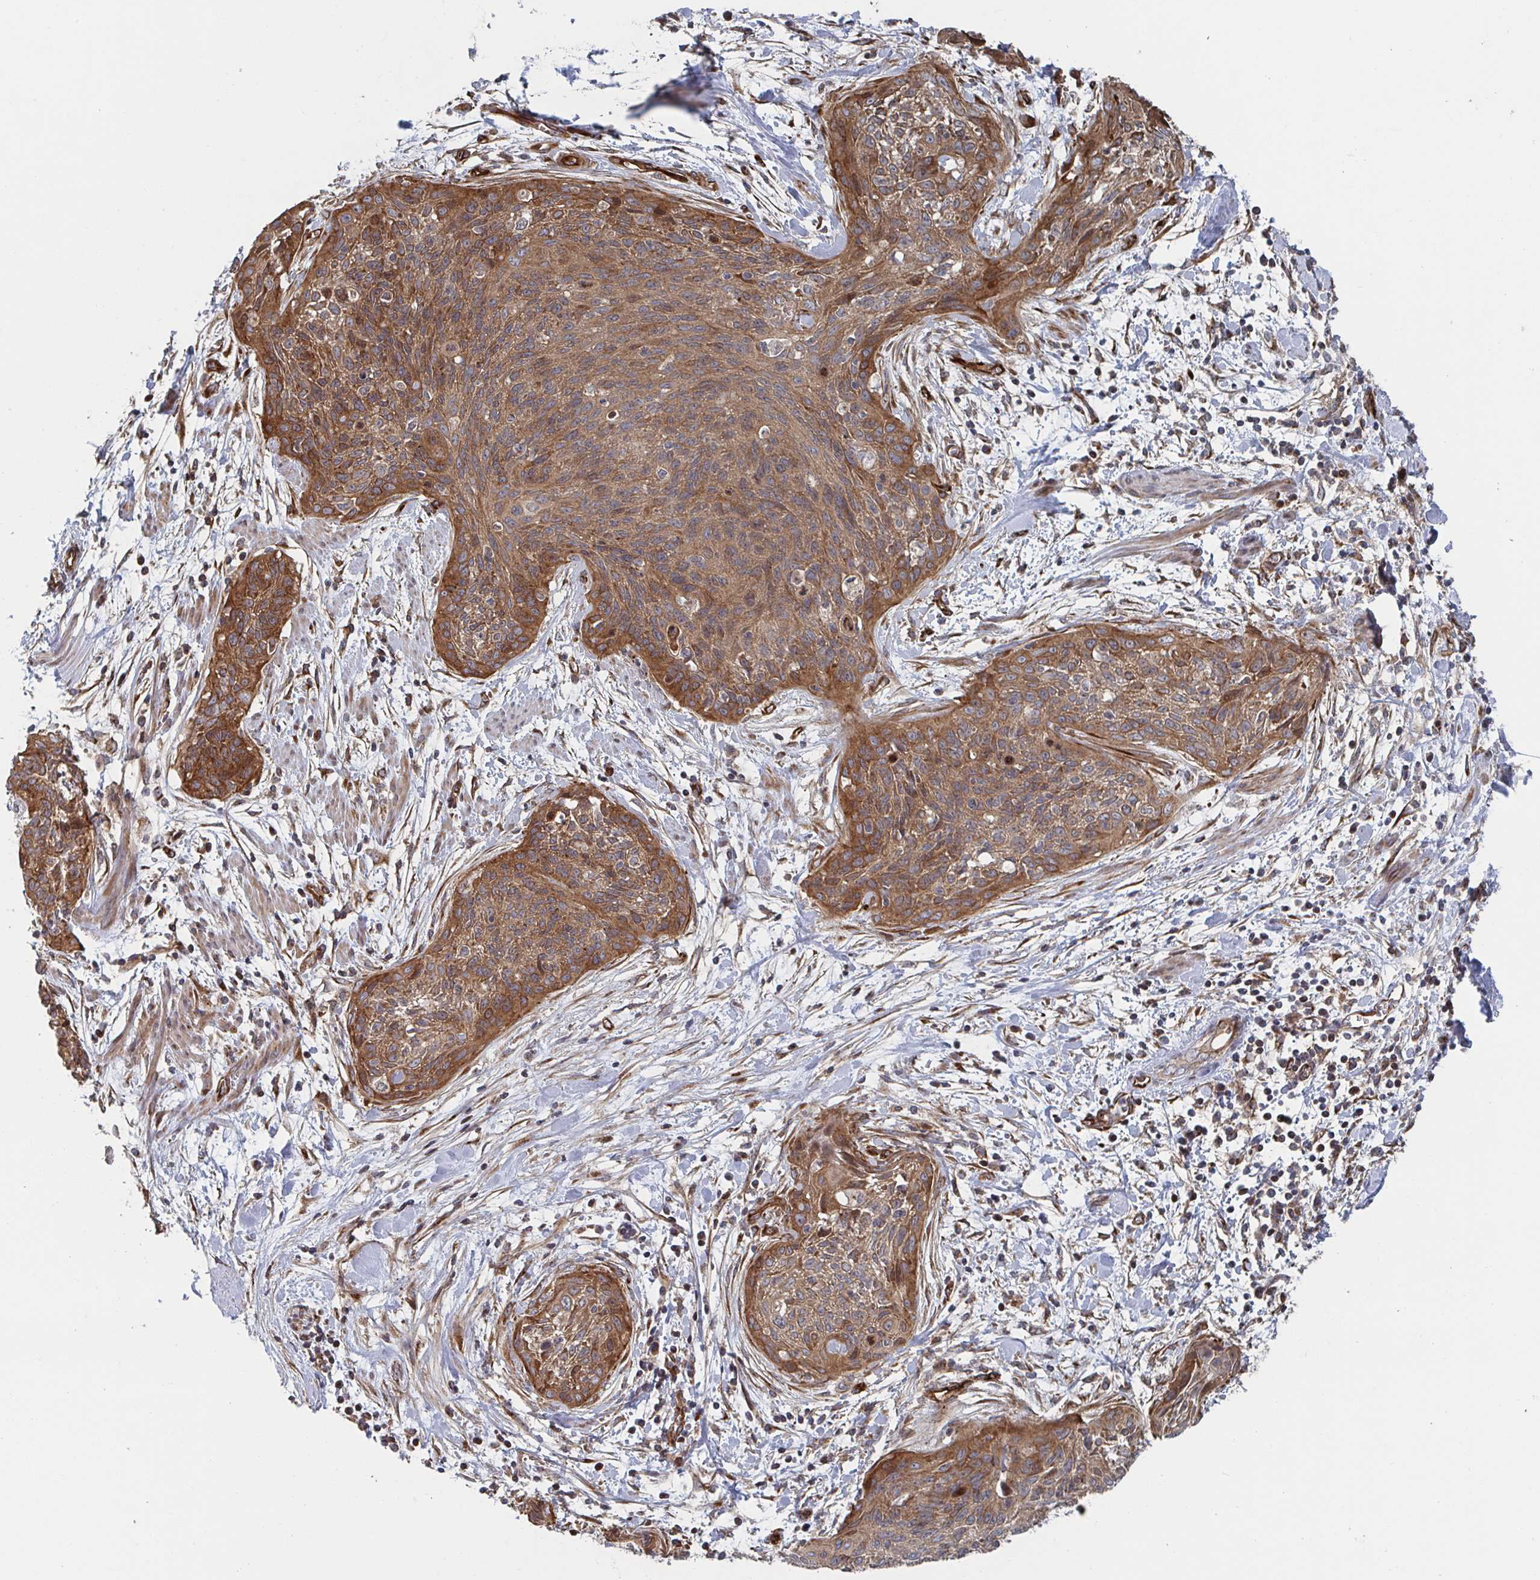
{"staining": {"intensity": "moderate", "quantity": ">75%", "location": "cytoplasmic/membranous"}, "tissue": "cervical cancer", "cell_type": "Tumor cells", "image_type": "cancer", "snomed": [{"axis": "morphology", "description": "Squamous cell carcinoma, NOS"}, {"axis": "topography", "description": "Cervix"}], "caption": "The photomicrograph demonstrates a brown stain indicating the presence of a protein in the cytoplasmic/membranous of tumor cells in squamous cell carcinoma (cervical). The protein of interest is shown in brown color, while the nuclei are stained blue.", "gene": "DVL3", "patient": {"sex": "female", "age": 55}}